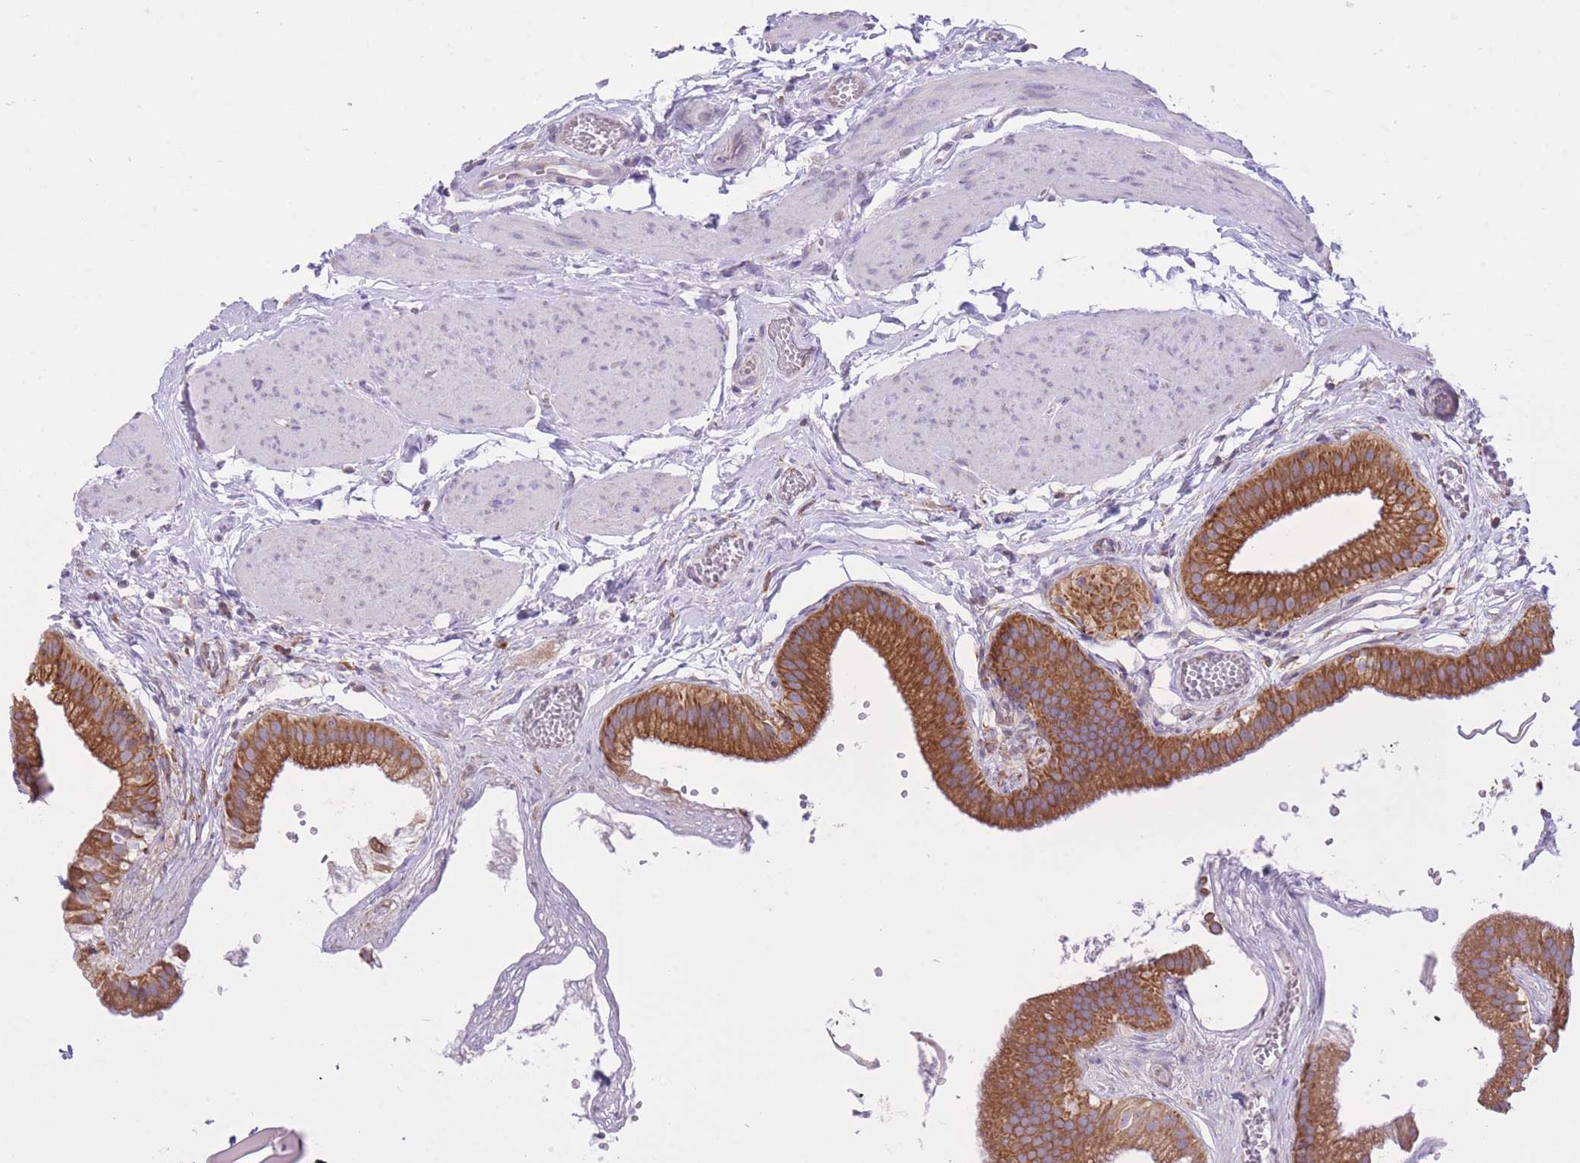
{"staining": {"intensity": "strong", "quantity": ">75%", "location": "cytoplasmic/membranous"}, "tissue": "gallbladder", "cell_type": "Glandular cells", "image_type": "normal", "snomed": [{"axis": "morphology", "description": "Normal tissue, NOS"}, {"axis": "topography", "description": "Gallbladder"}], "caption": "IHC image of benign human gallbladder stained for a protein (brown), which demonstrates high levels of strong cytoplasmic/membranous expression in about >75% of glandular cells.", "gene": "ZNF501", "patient": {"sex": "female", "age": 54}}